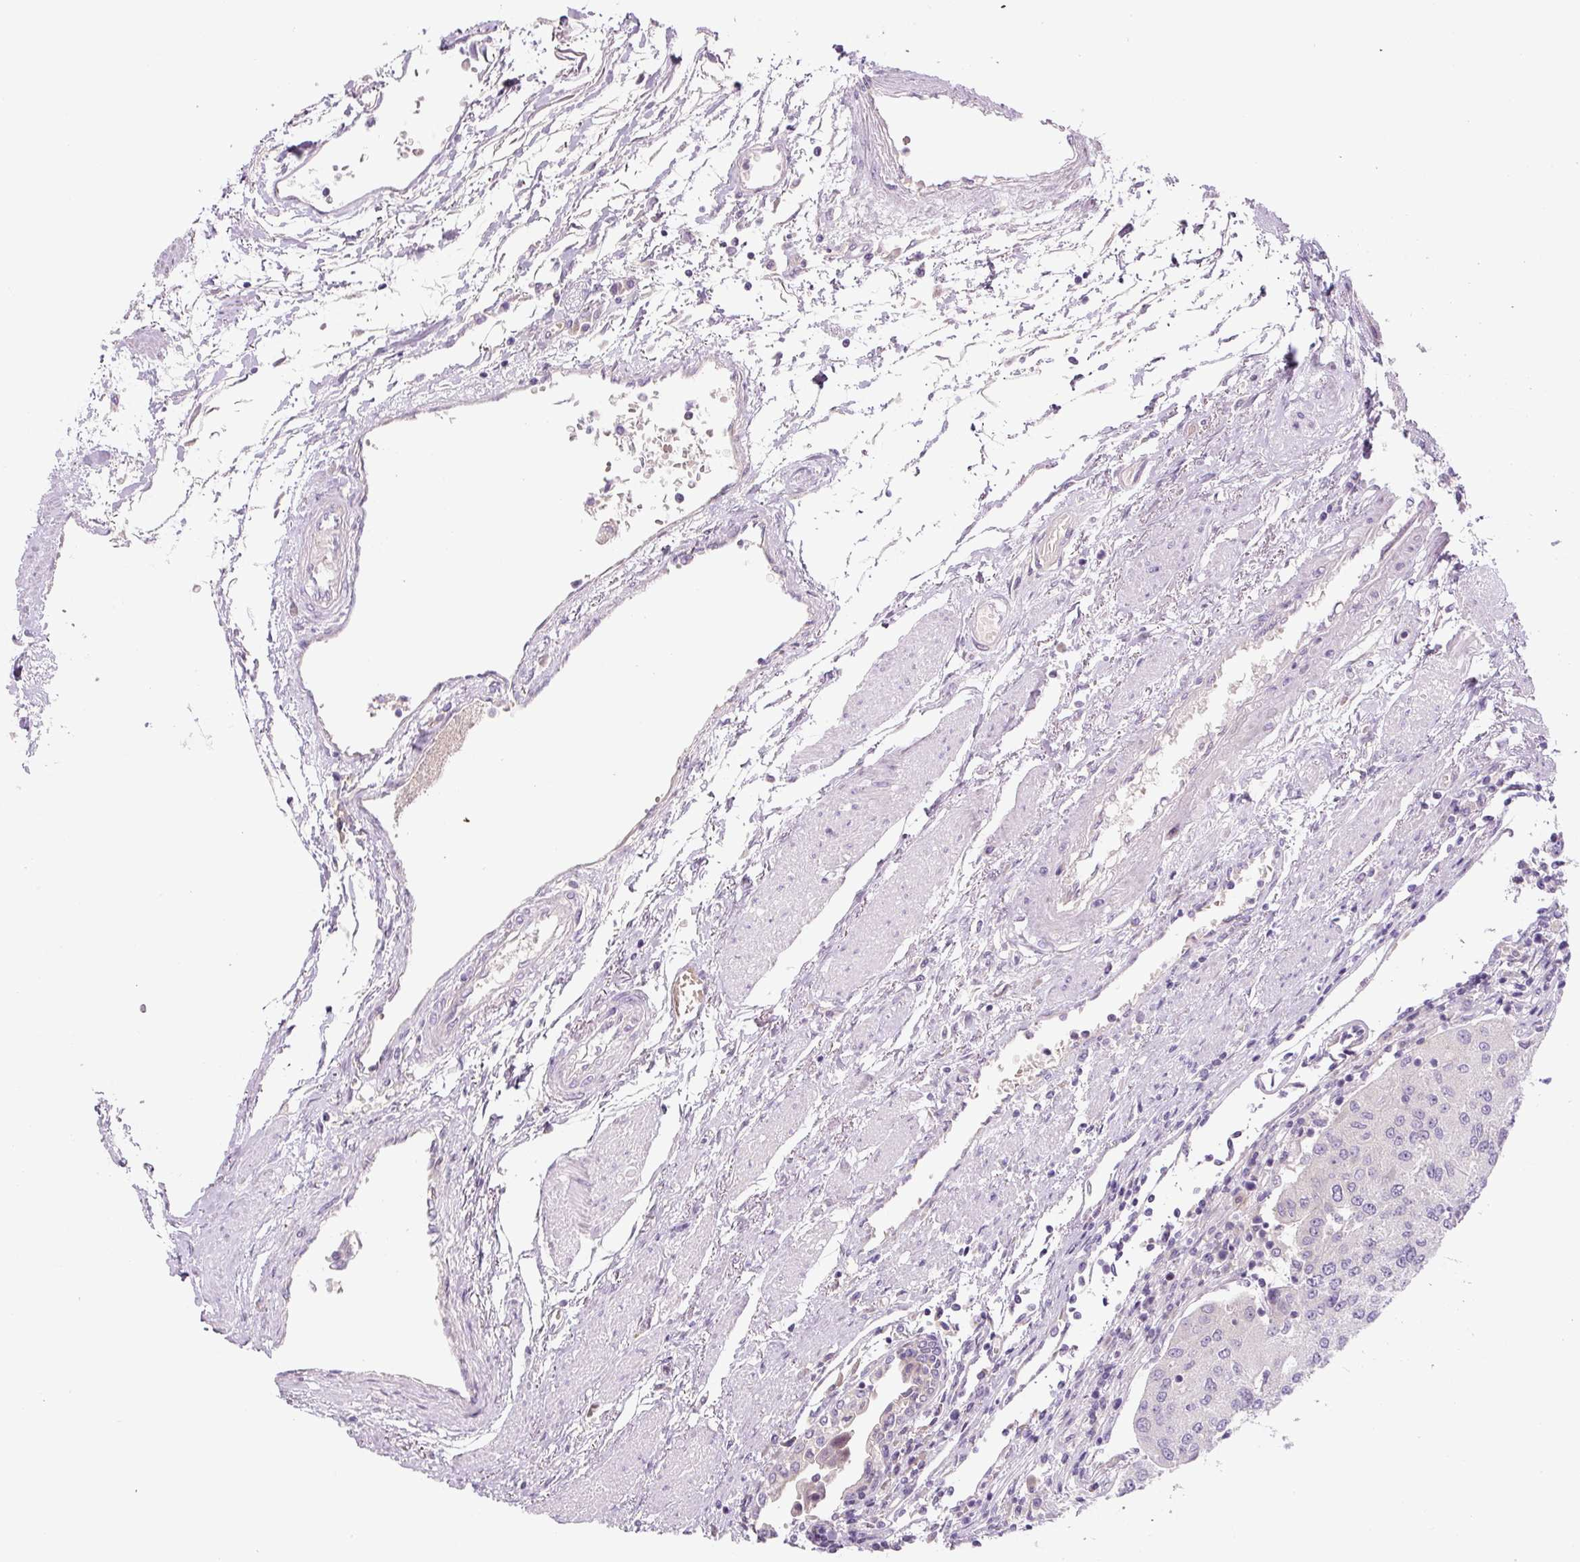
{"staining": {"intensity": "negative", "quantity": "none", "location": "none"}, "tissue": "urothelial cancer", "cell_type": "Tumor cells", "image_type": "cancer", "snomed": [{"axis": "morphology", "description": "Urothelial carcinoma, High grade"}, {"axis": "topography", "description": "Urinary bladder"}], "caption": "High magnification brightfield microscopy of urothelial cancer stained with DAB (brown) and counterstained with hematoxylin (blue): tumor cells show no significant expression.", "gene": "YIF1B", "patient": {"sex": "female", "age": 85}}